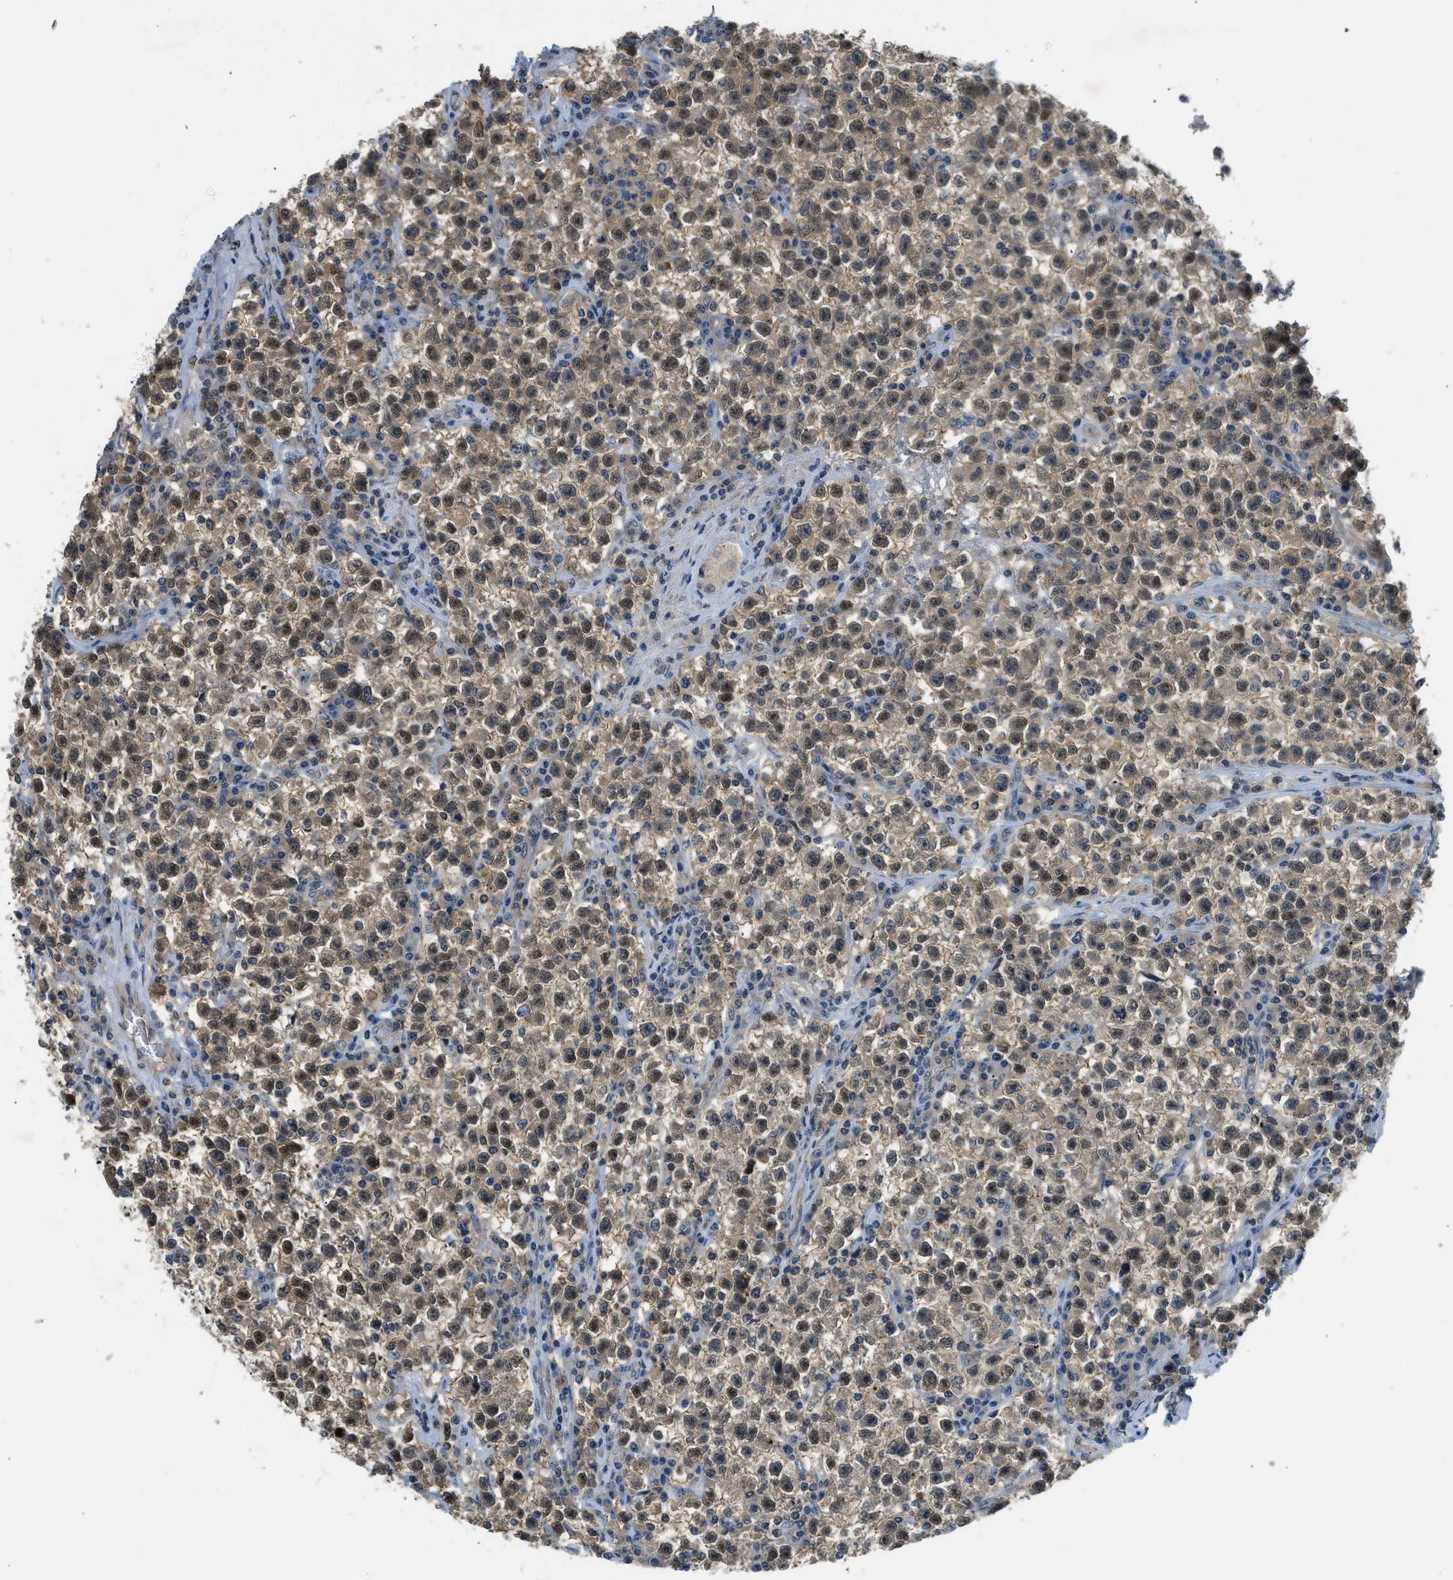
{"staining": {"intensity": "weak", "quantity": ">75%", "location": "cytoplasmic/membranous,nuclear"}, "tissue": "testis cancer", "cell_type": "Tumor cells", "image_type": "cancer", "snomed": [{"axis": "morphology", "description": "Seminoma, NOS"}, {"axis": "topography", "description": "Testis"}], "caption": "DAB immunohistochemical staining of testis cancer (seminoma) exhibits weak cytoplasmic/membranous and nuclear protein positivity in about >75% of tumor cells.", "gene": "CBLB", "patient": {"sex": "male", "age": 22}}